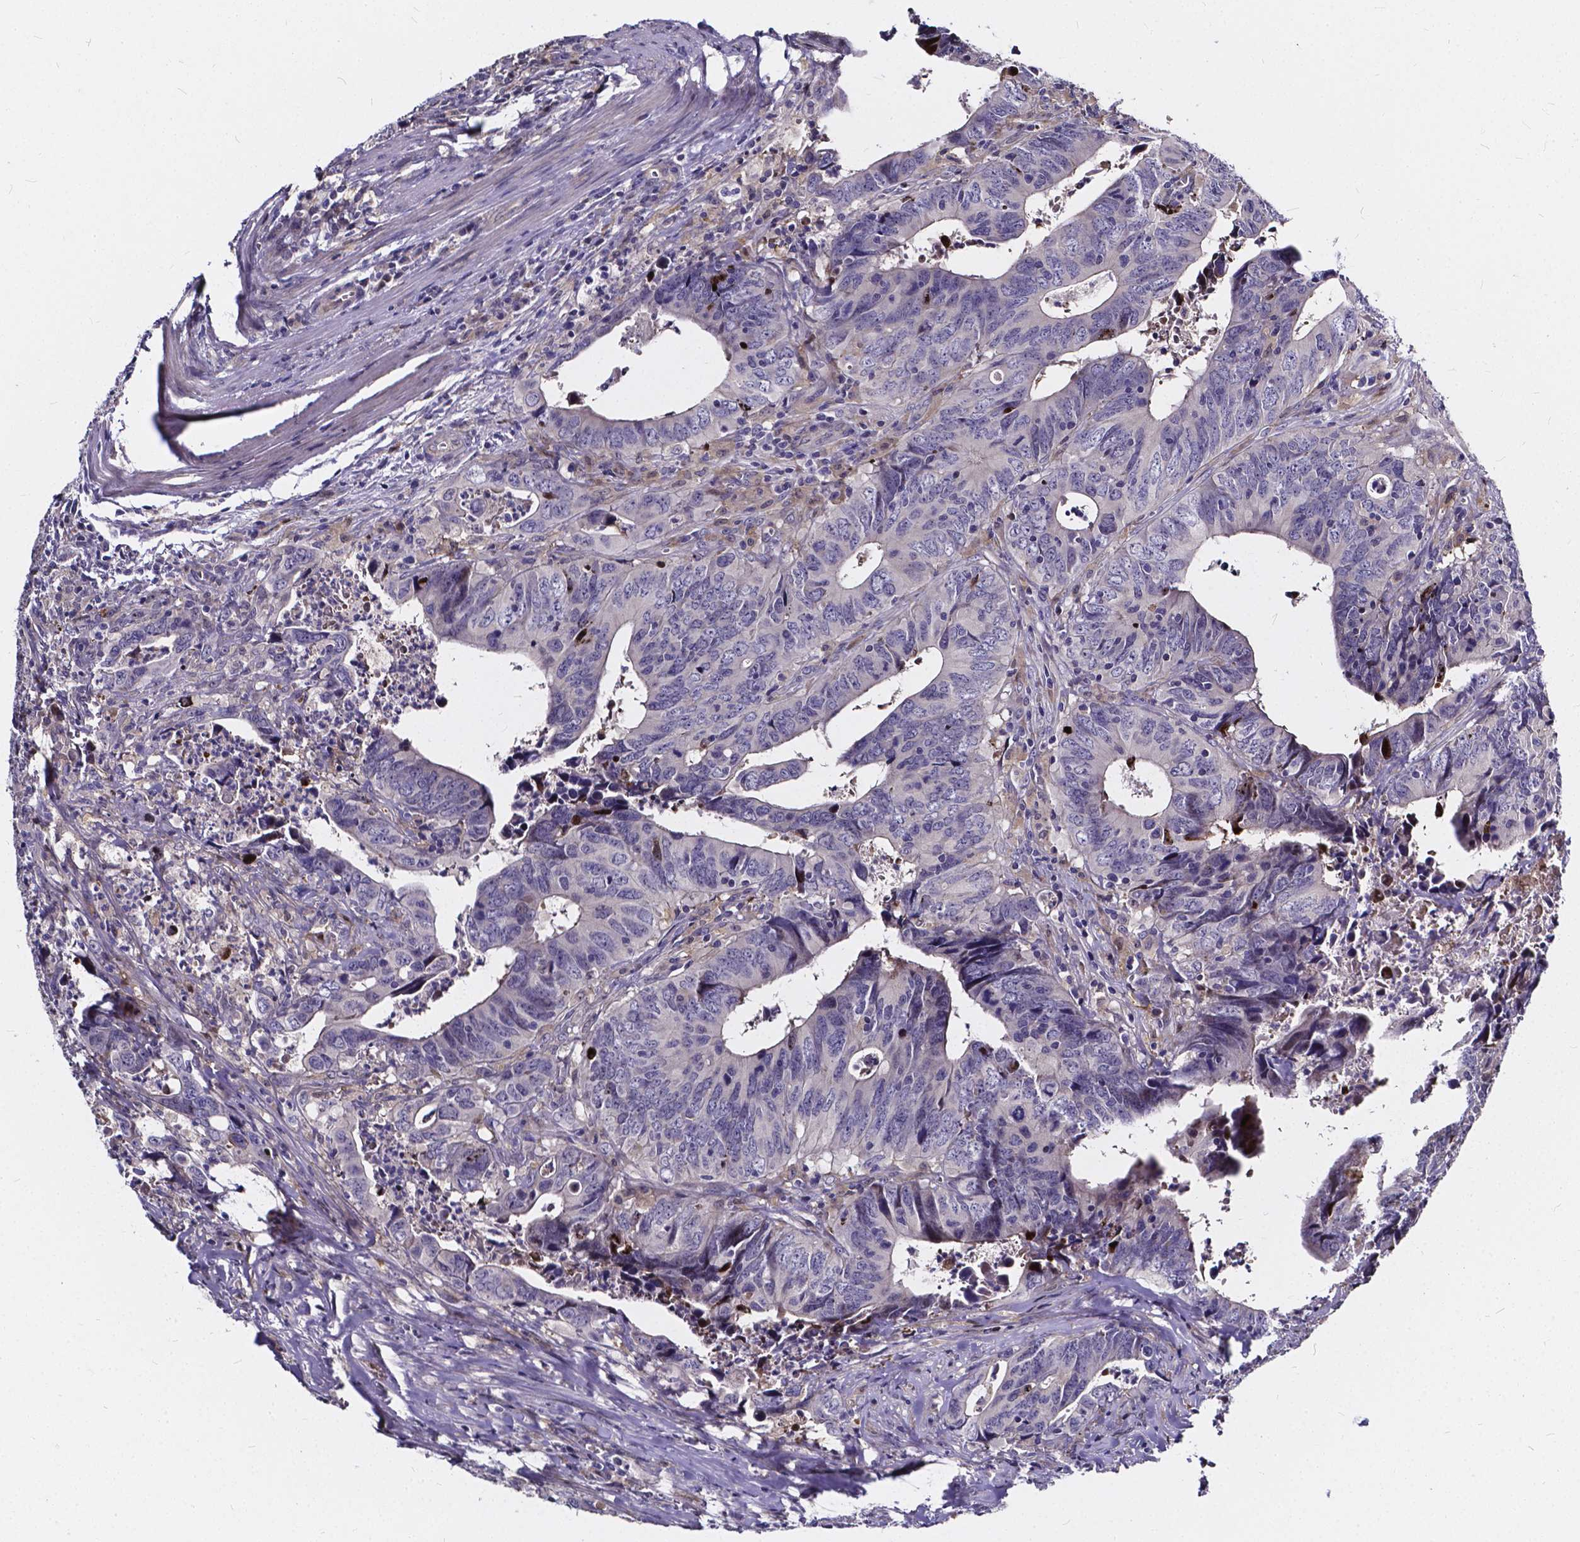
{"staining": {"intensity": "negative", "quantity": "none", "location": "none"}, "tissue": "colorectal cancer", "cell_type": "Tumor cells", "image_type": "cancer", "snomed": [{"axis": "morphology", "description": "Adenocarcinoma, NOS"}, {"axis": "topography", "description": "Colon"}], "caption": "Tumor cells show no significant protein staining in colorectal adenocarcinoma.", "gene": "SOWAHA", "patient": {"sex": "female", "age": 82}}